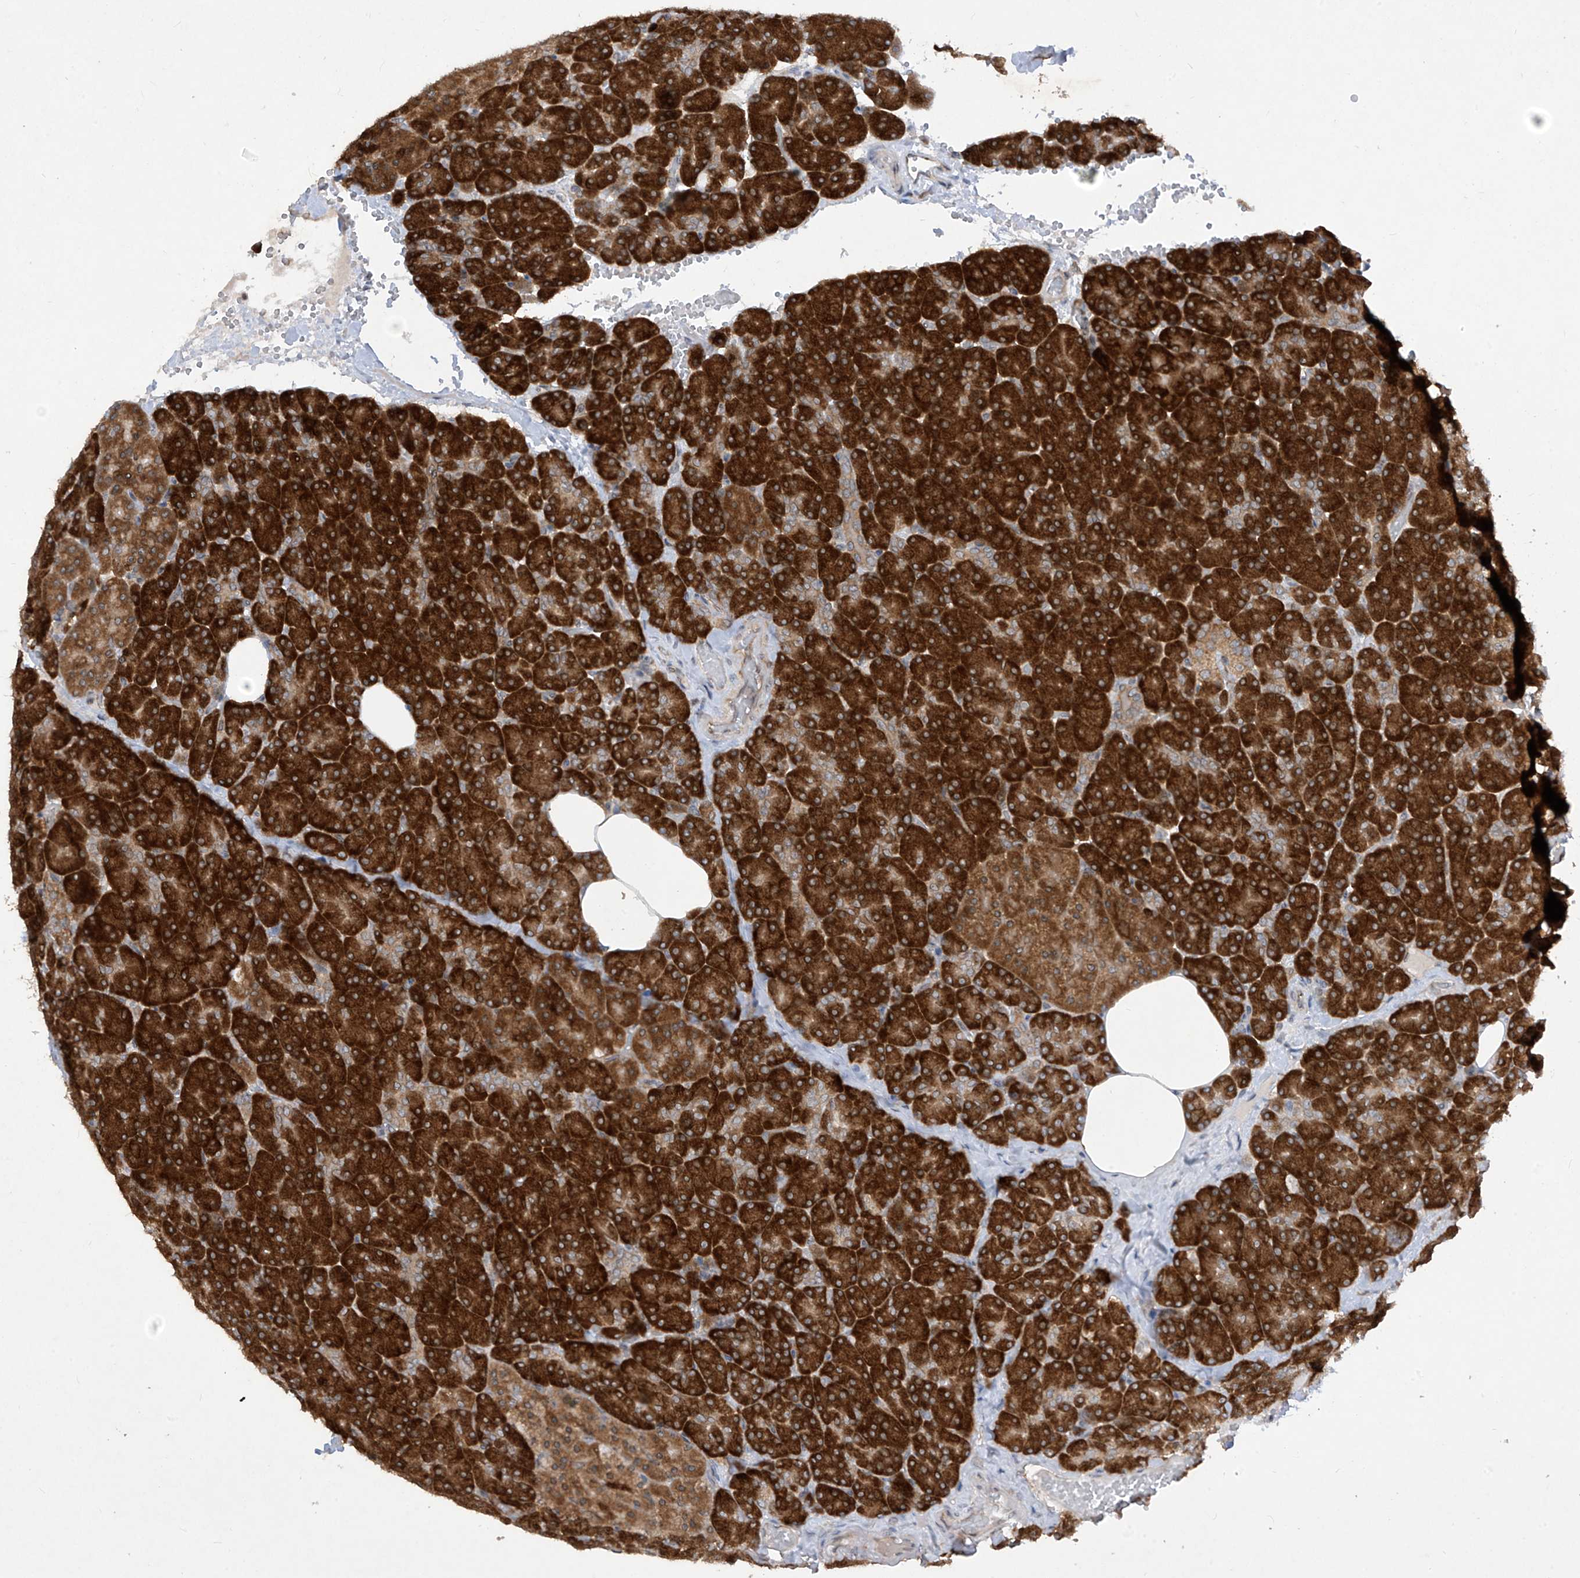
{"staining": {"intensity": "strong", "quantity": ">75%", "location": "cytoplasmic/membranous"}, "tissue": "pancreas", "cell_type": "Exocrine glandular cells", "image_type": "normal", "snomed": [{"axis": "morphology", "description": "Normal tissue, NOS"}, {"axis": "morphology", "description": "Carcinoid, malignant, NOS"}, {"axis": "topography", "description": "Pancreas"}], "caption": "Exocrine glandular cells exhibit high levels of strong cytoplasmic/membranous positivity in about >75% of cells in normal pancreas.", "gene": "RPL34", "patient": {"sex": "female", "age": 35}}